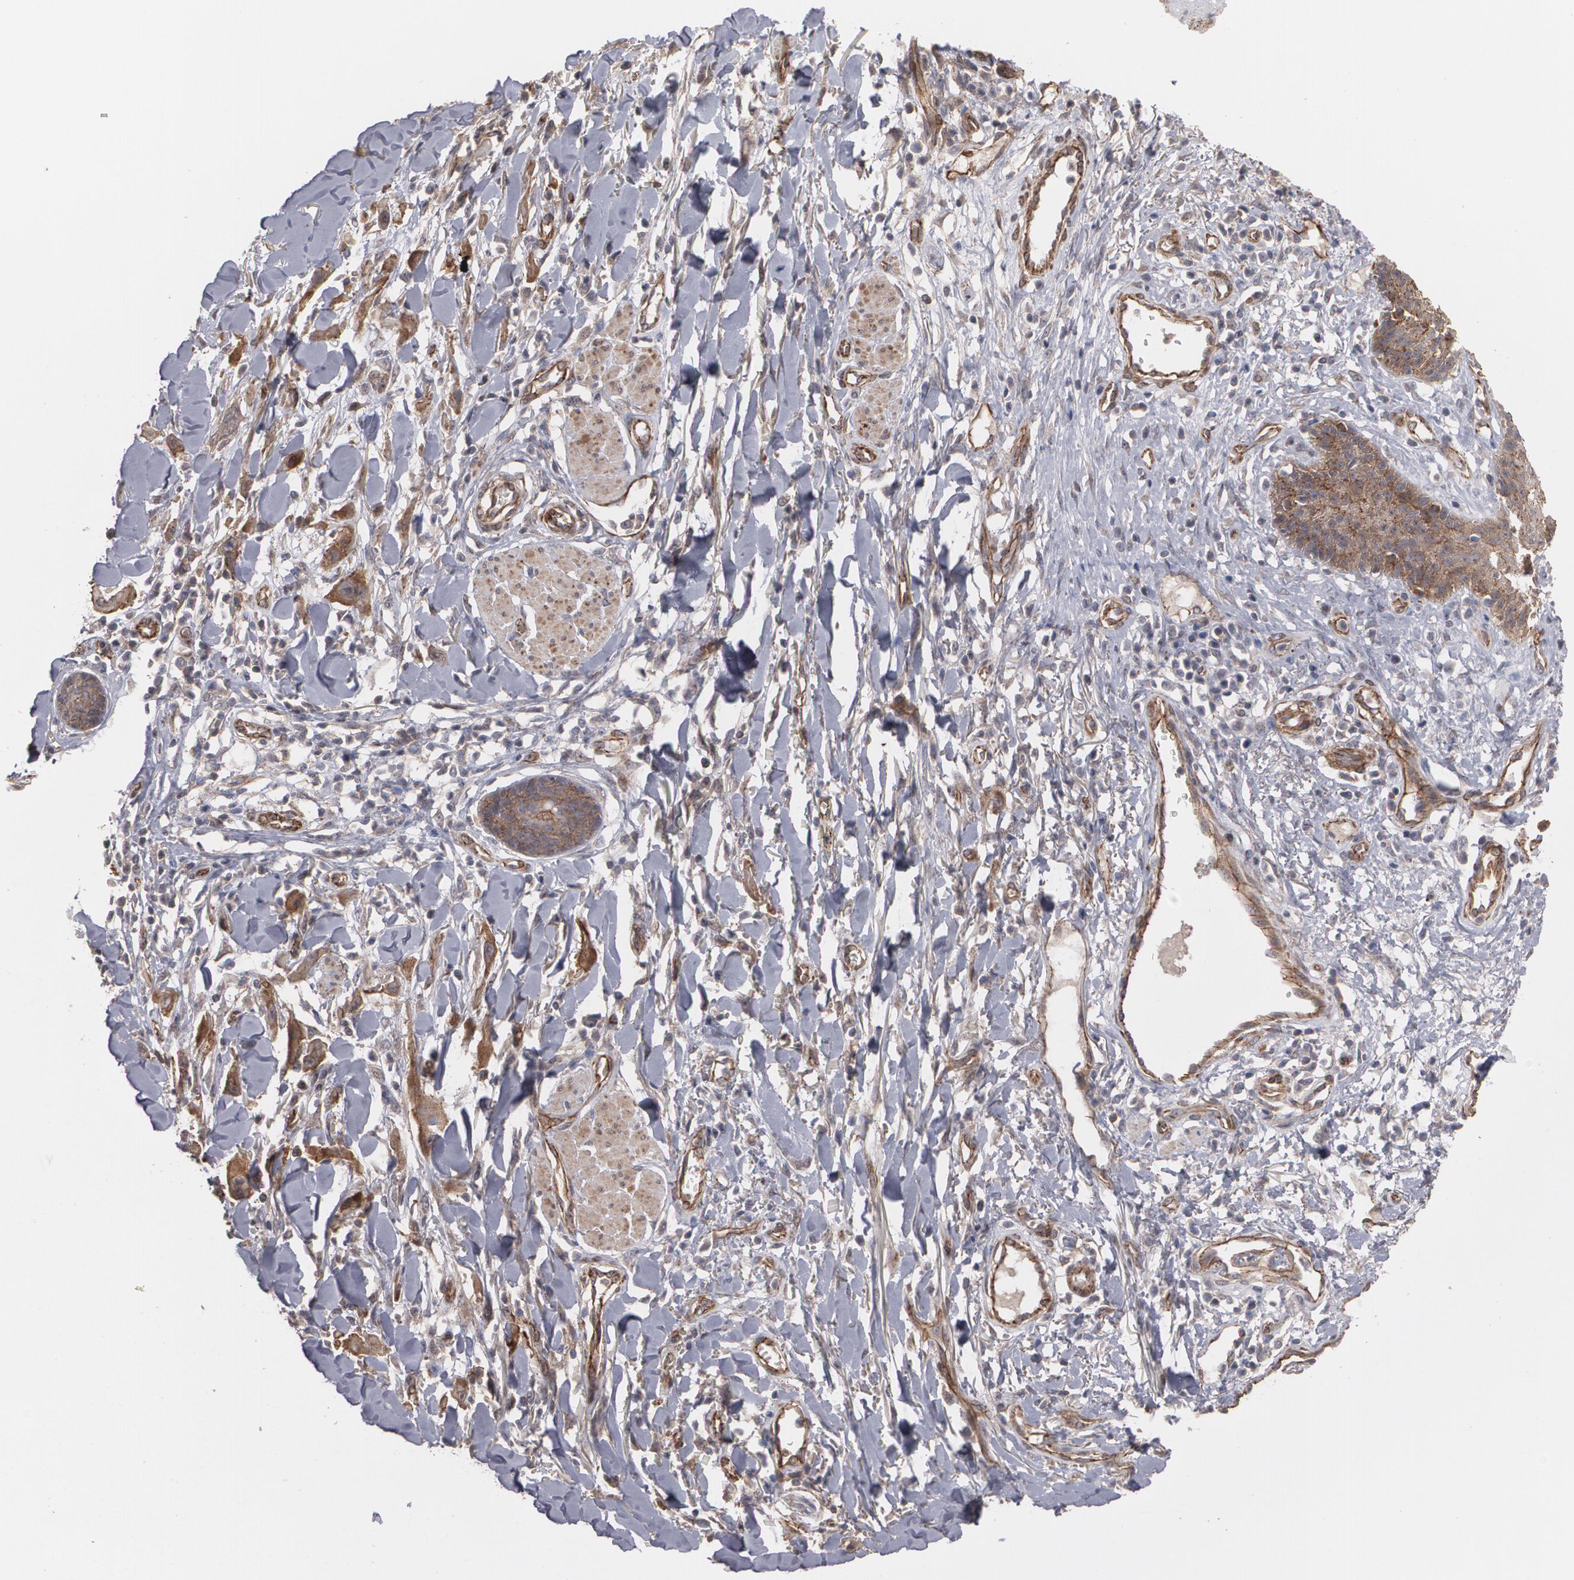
{"staining": {"intensity": "weak", "quantity": "25%-75%", "location": "cytoplasmic/membranous"}, "tissue": "skin cancer", "cell_type": "Tumor cells", "image_type": "cancer", "snomed": [{"axis": "morphology", "description": "Squamous cell carcinoma, NOS"}, {"axis": "topography", "description": "Skin"}], "caption": "Skin cancer stained with immunohistochemistry (IHC) reveals weak cytoplasmic/membranous positivity in about 25%-75% of tumor cells. The protein is shown in brown color, while the nuclei are stained blue.", "gene": "TJP1", "patient": {"sex": "female", "age": 59}}